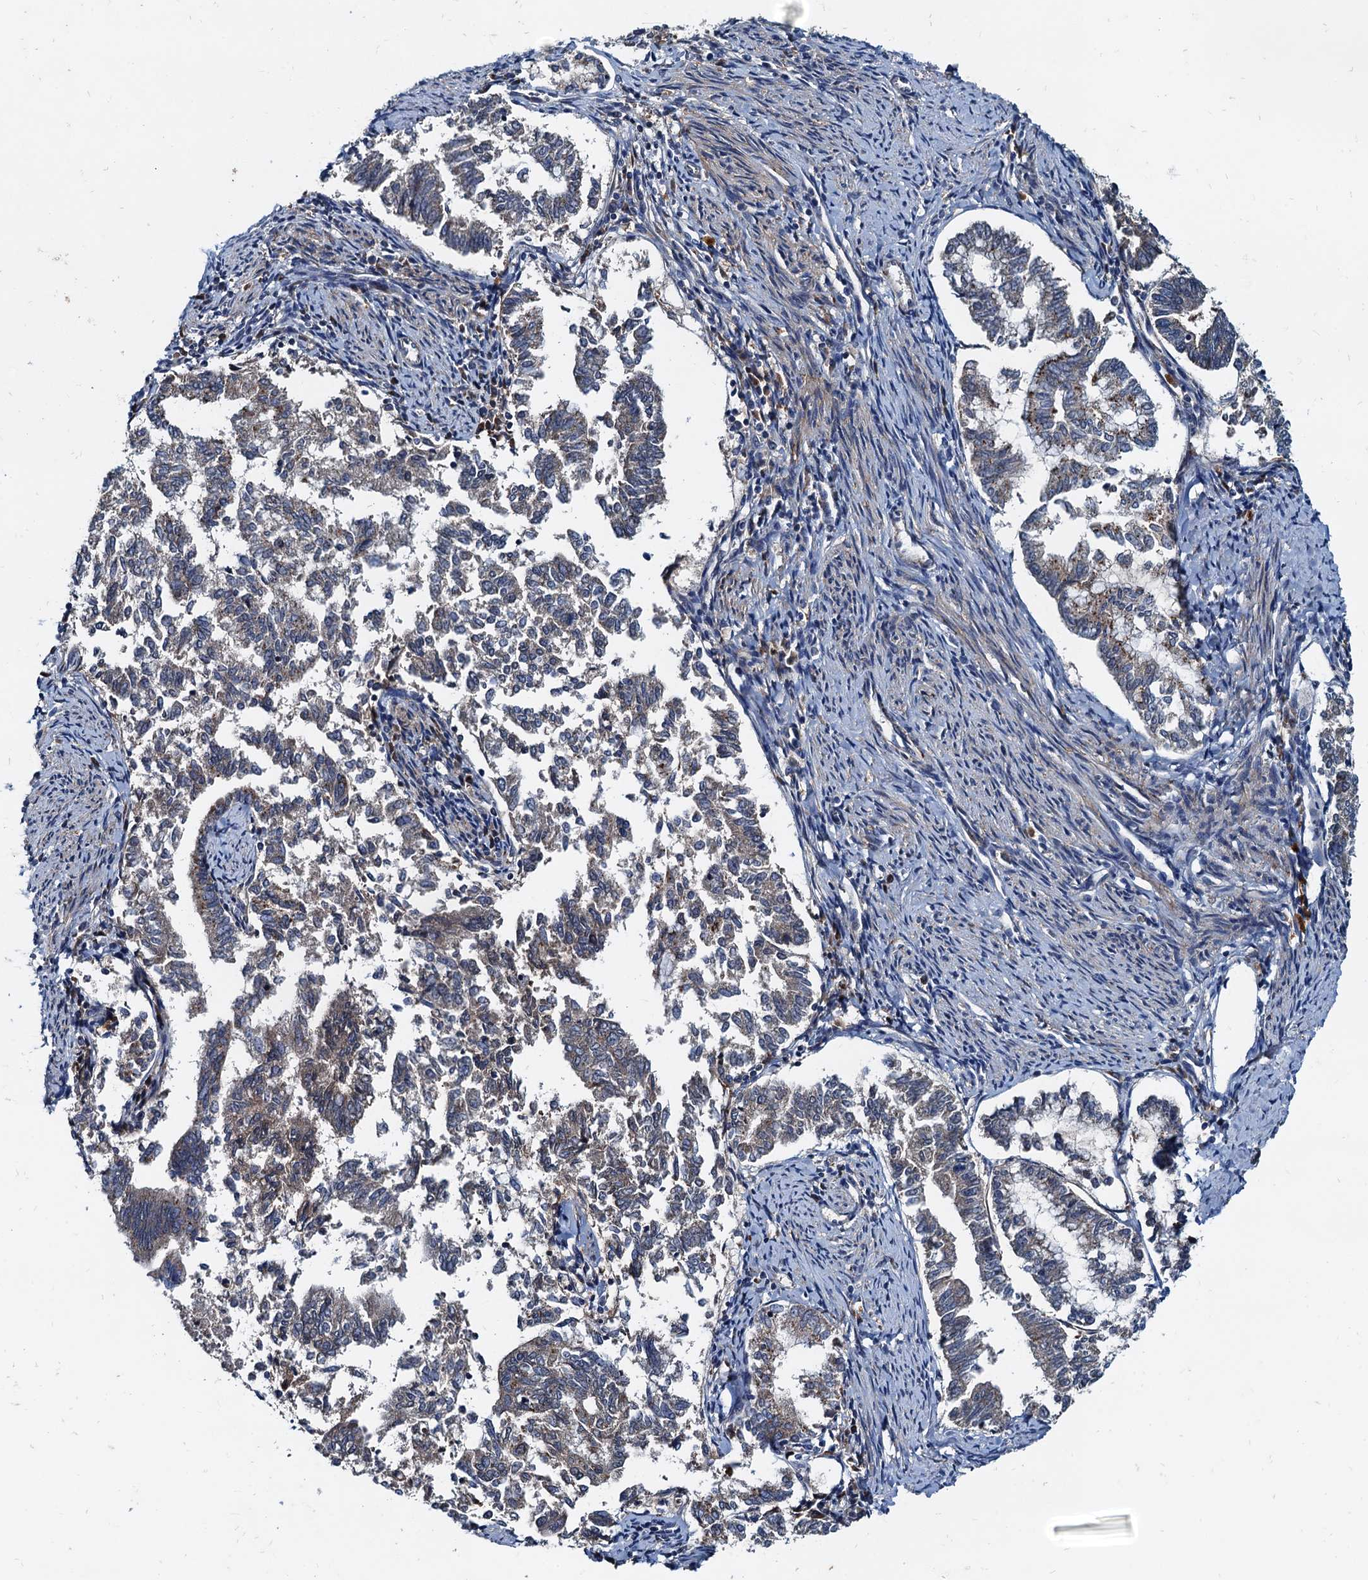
{"staining": {"intensity": "moderate", "quantity": "<25%", "location": "cytoplasmic/membranous"}, "tissue": "endometrial cancer", "cell_type": "Tumor cells", "image_type": "cancer", "snomed": [{"axis": "morphology", "description": "Adenocarcinoma, NOS"}, {"axis": "topography", "description": "Endometrium"}], "caption": "The micrograph demonstrates staining of adenocarcinoma (endometrial), revealing moderate cytoplasmic/membranous protein expression (brown color) within tumor cells. (Brightfield microscopy of DAB IHC at high magnification).", "gene": "EFL1", "patient": {"sex": "female", "age": 79}}